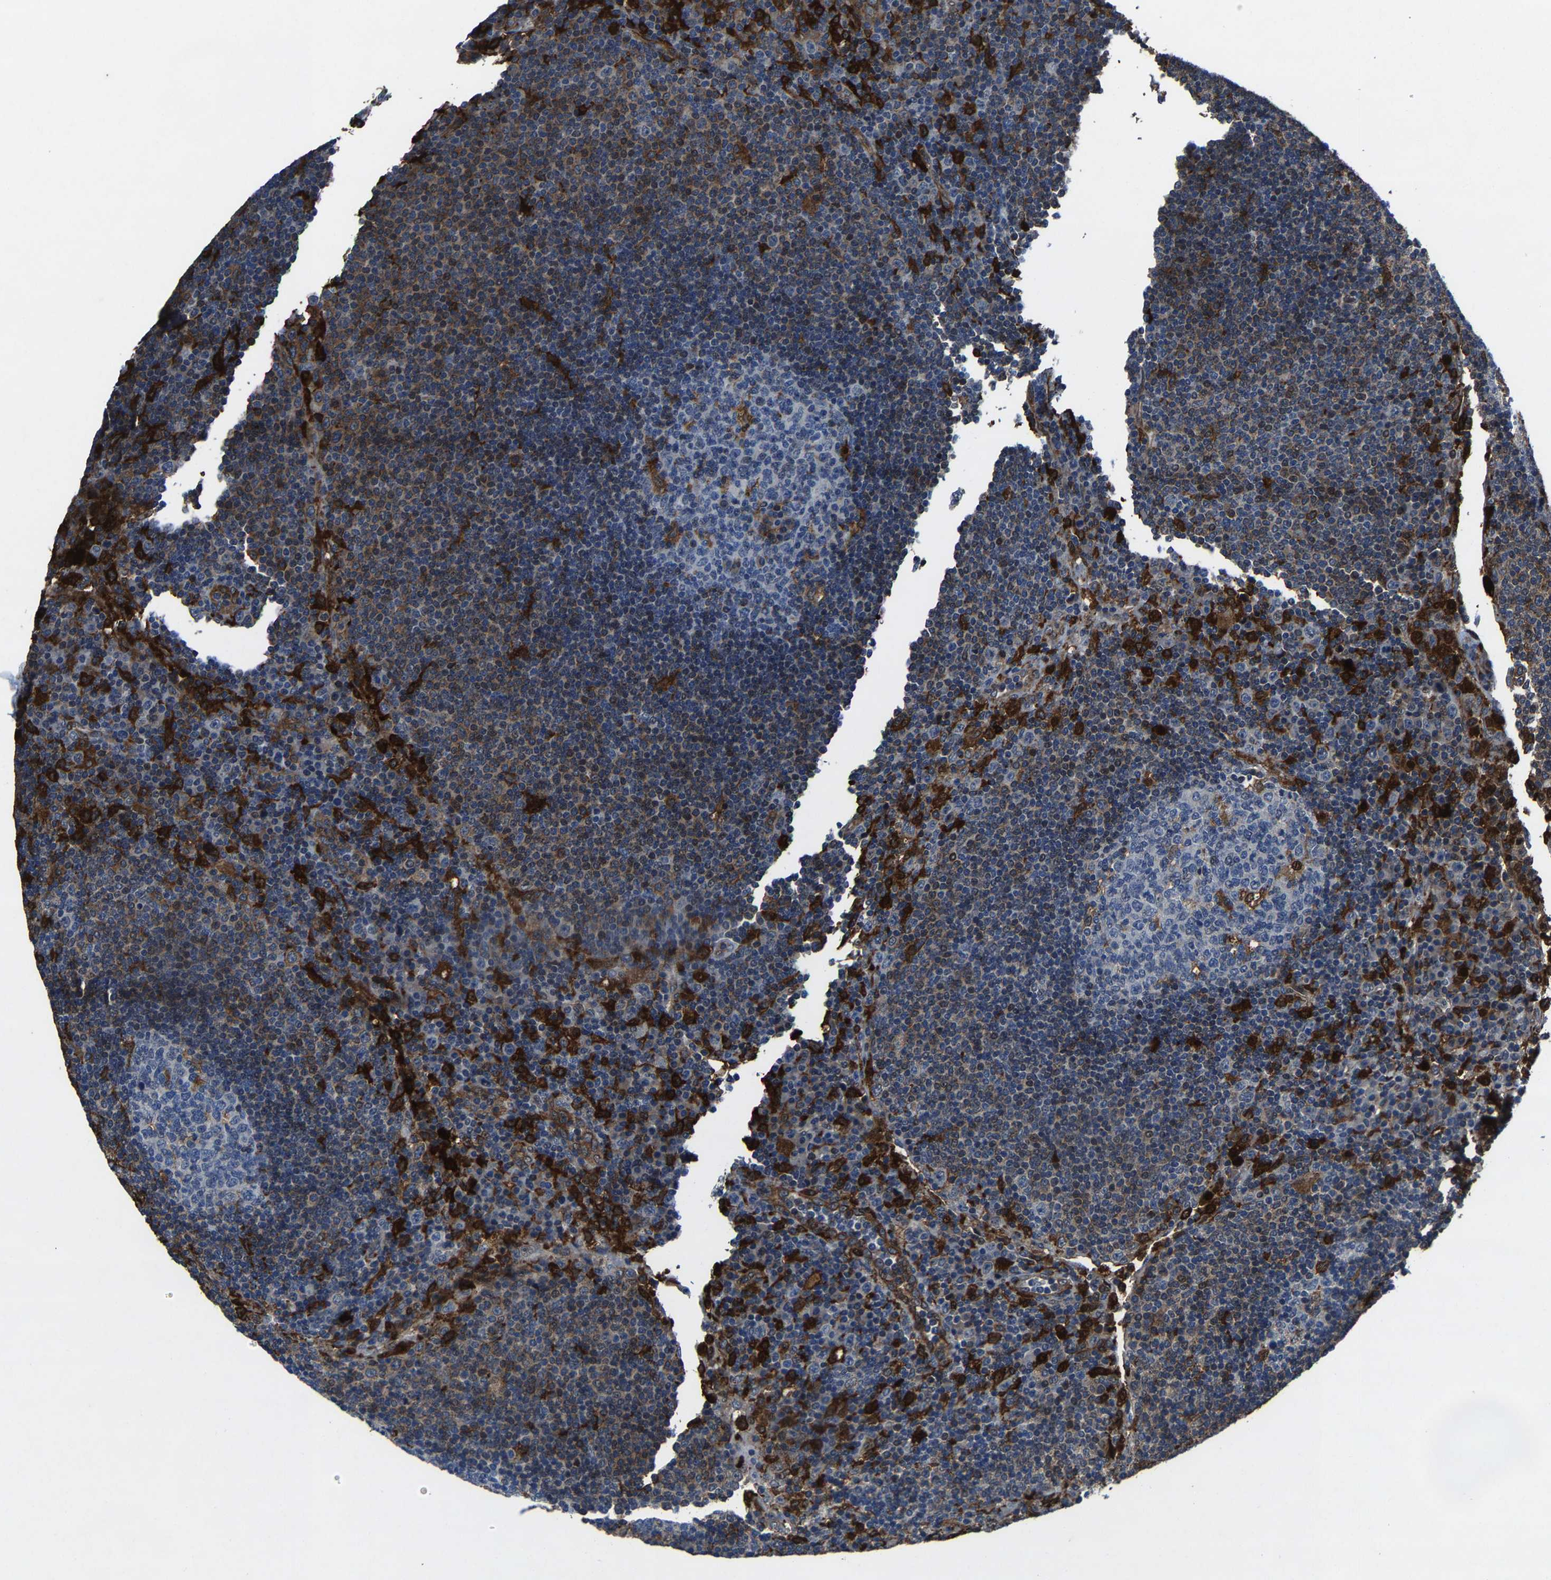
{"staining": {"intensity": "negative", "quantity": "none", "location": "none"}, "tissue": "lymph node", "cell_type": "Germinal center cells", "image_type": "normal", "snomed": [{"axis": "morphology", "description": "Normal tissue, NOS"}, {"axis": "topography", "description": "Lymph node"}], "caption": "Immunohistochemistry image of normal lymph node stained for a protein (brown), which reveals no positivity in germinal center cells. (DAB IHC with hematoxylin counter stain).", "gene": "PCNX2", "patient": {"sex": "female", "age": 53}}